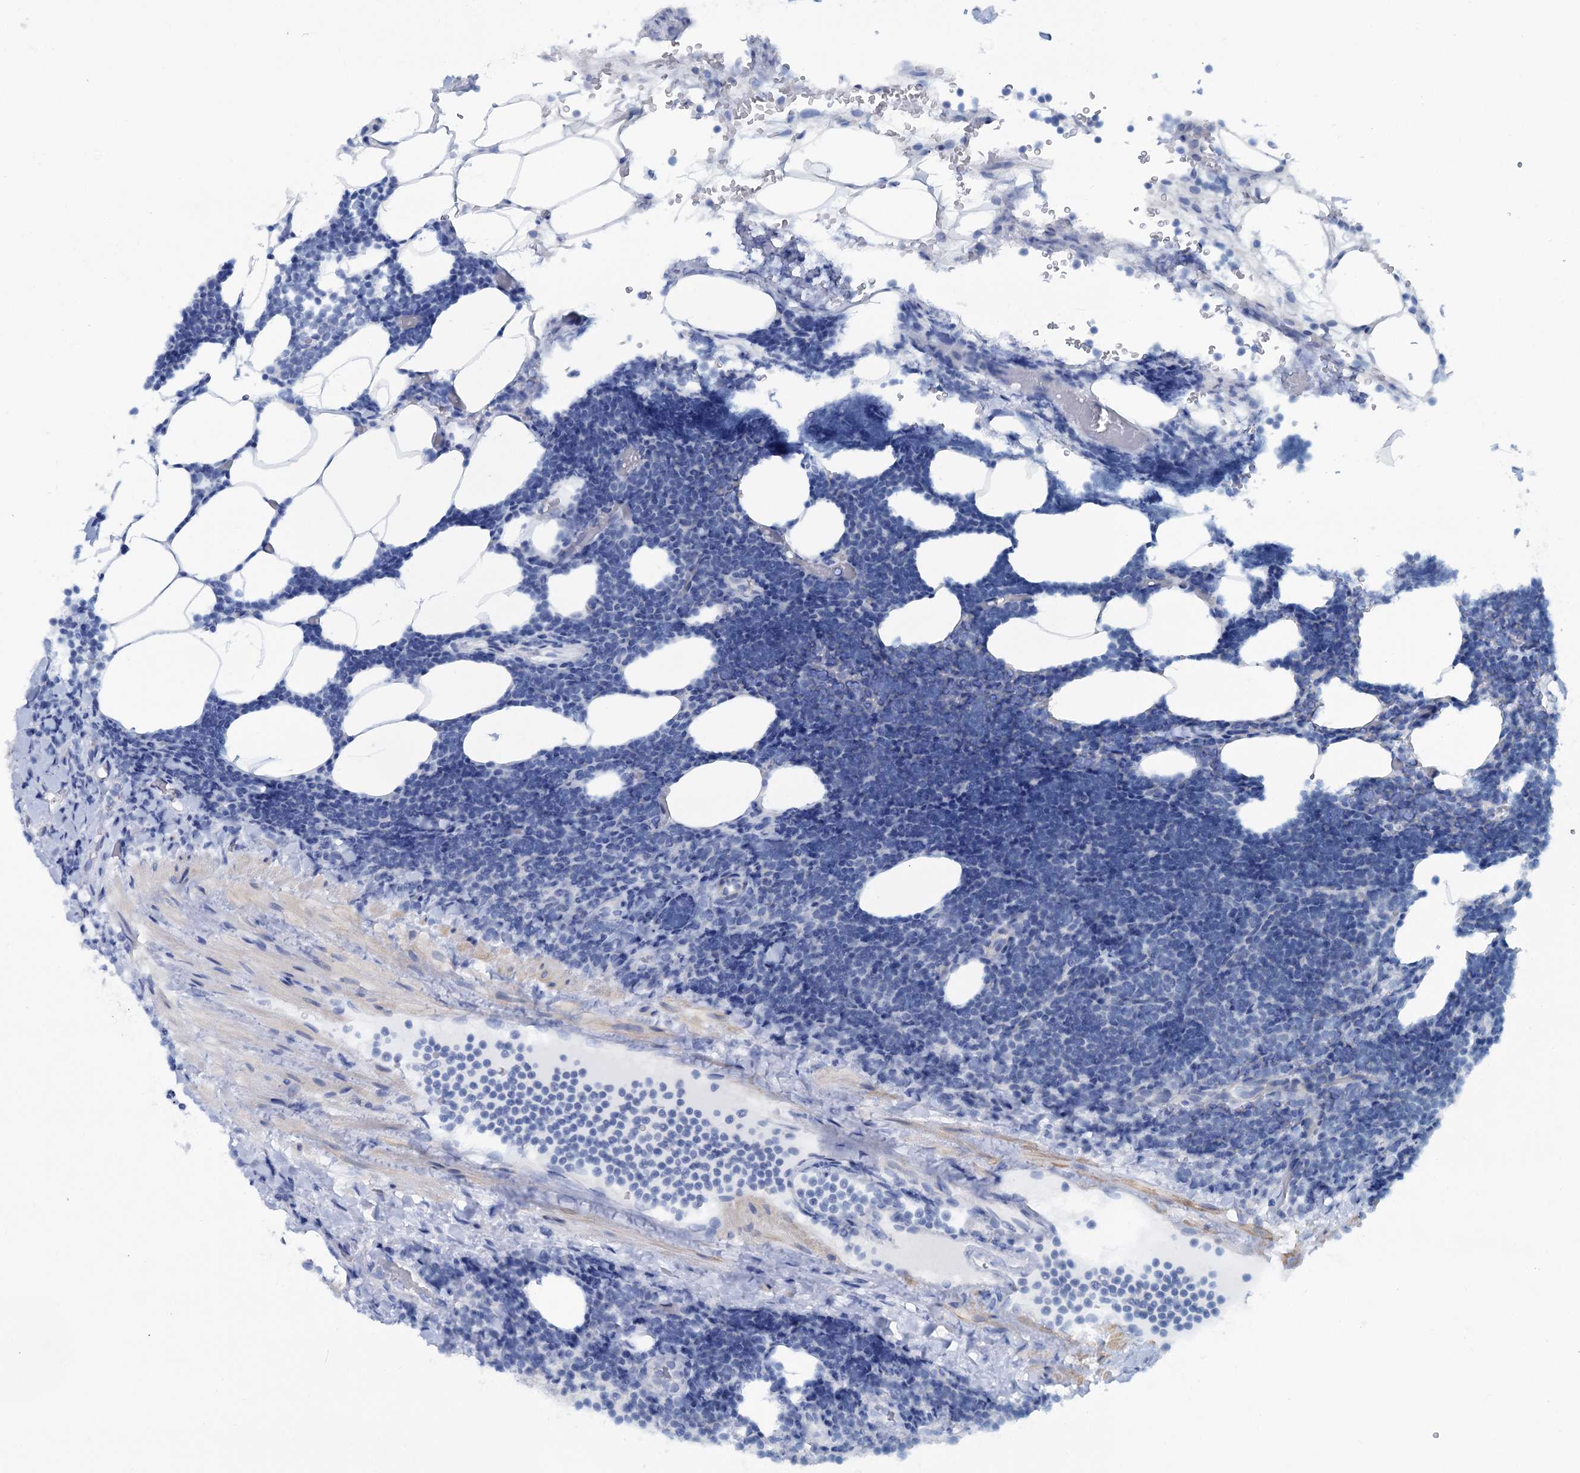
{"staining": {"intensity": "negative", "quantity": "none", "location": "none"}, "tissue": "lymphoma", "cell_type": "Tumor cells", "image_type": "cancer", "snomed": [{"axis": "morphology", "description": "Malignant lymphoma, non-Hodgkin's type, Low grade"}, {"axis": "topography", "description": "Lymph node"}], "caption": "The IHC photomicrograph has no significant staining in tumor cells of low-grade malignant lymphoma, non-Hodgkin's type tissue.", "gene": "SLC1A3", "patient": {"sex": "male", "age": 66}}